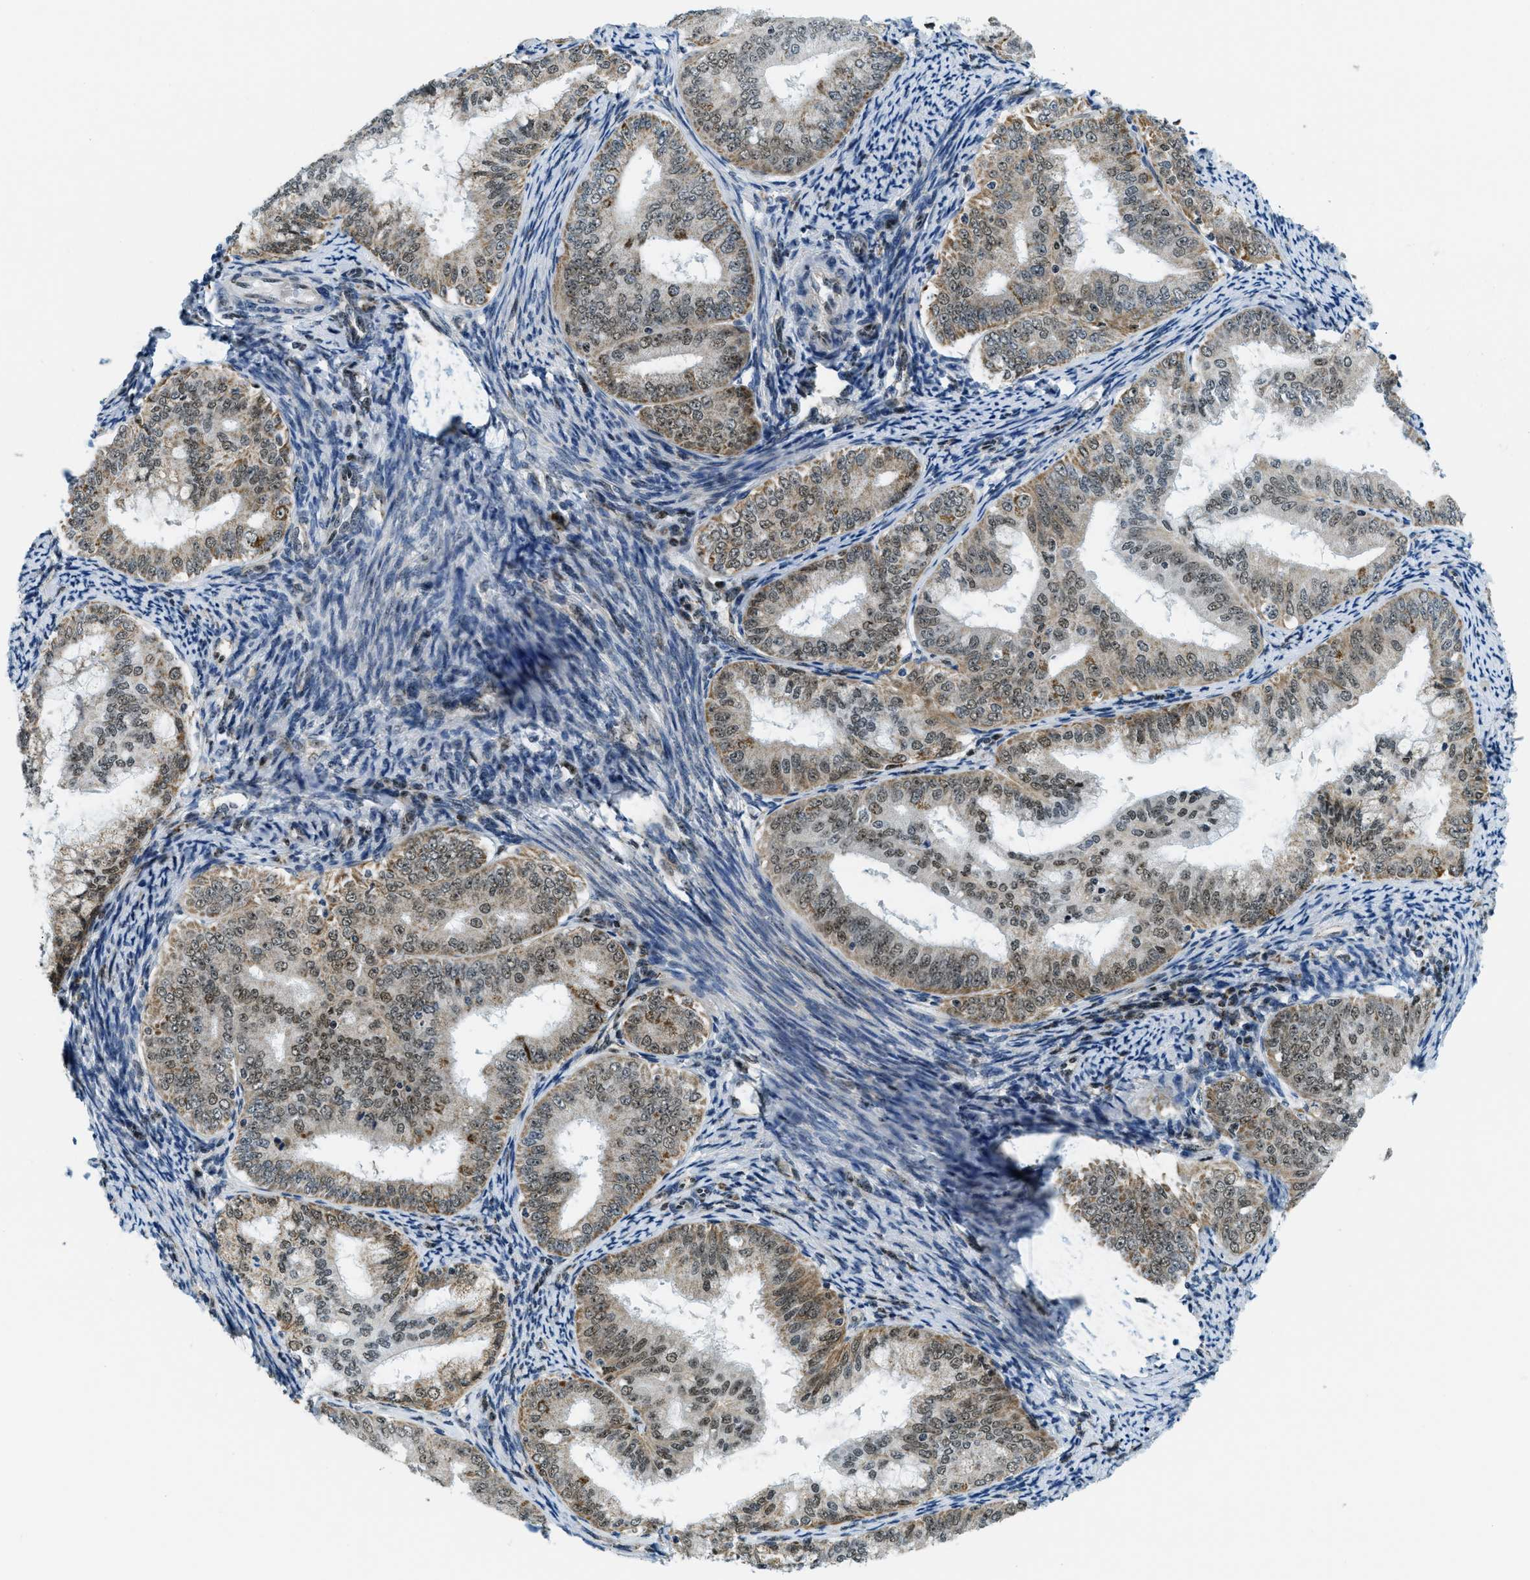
{"staining": {"intensity": "moderate", "quantity": ">75%", "location": "cytoplasmic/membranous,nuclear"}, "tissue": "endometrial cancer", "cell_type": "Tumor cells", "image_type": "cancer", "snomed": [{"axis": "morphology", "description": "Adenocarcinoma, NOS"}, {"axis": "topography", "description": "Endometrium"}], "caption": "A photomicrograph of endometrial cancer (adenocarcinoma) stained for a protein reveals moderate cytoplasmic/membranous and nuclear brown staining in tumor cells.", "gene": "SP100", "patient": {"sex": "female", "age": 63}}